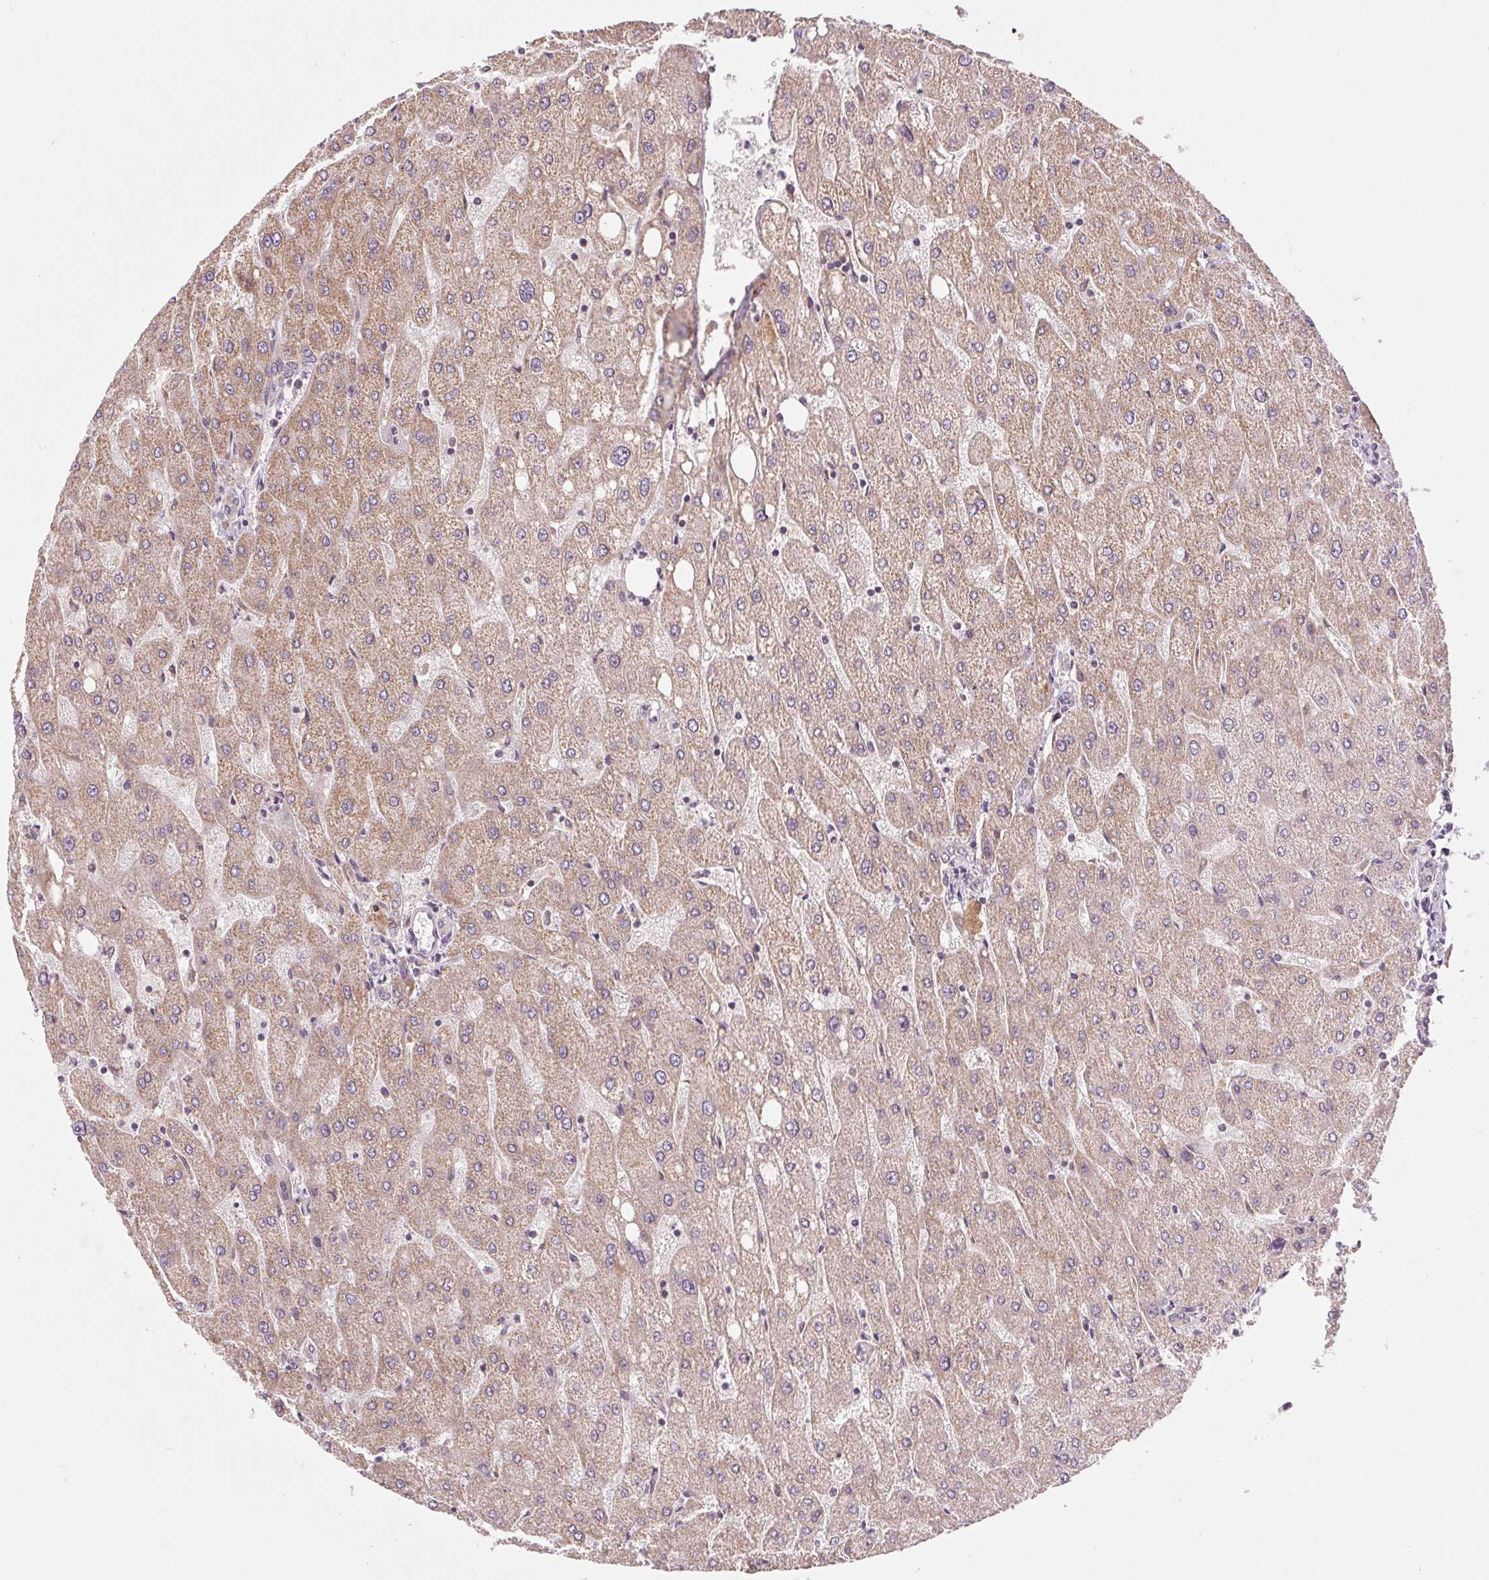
{"staining": {"intensity": "negative", "quantity": "none", "location": "none"}, "tissue": "liver", "cell_type": "Cholangiocytes", "image_type": "normal", "snomed": [{"axis": "morphology", "description": "Normal tissue, NOS"}, {"axis": "topography", "description": "Liver"}], "caption": "Immunohistochemistry histopathology image of unremarkable liver stained for a protein (brown), which reveals no positivity in cholangiocytes.", "gene": "MAP3K5", "patient": {"sex": "male", "age": 67}}